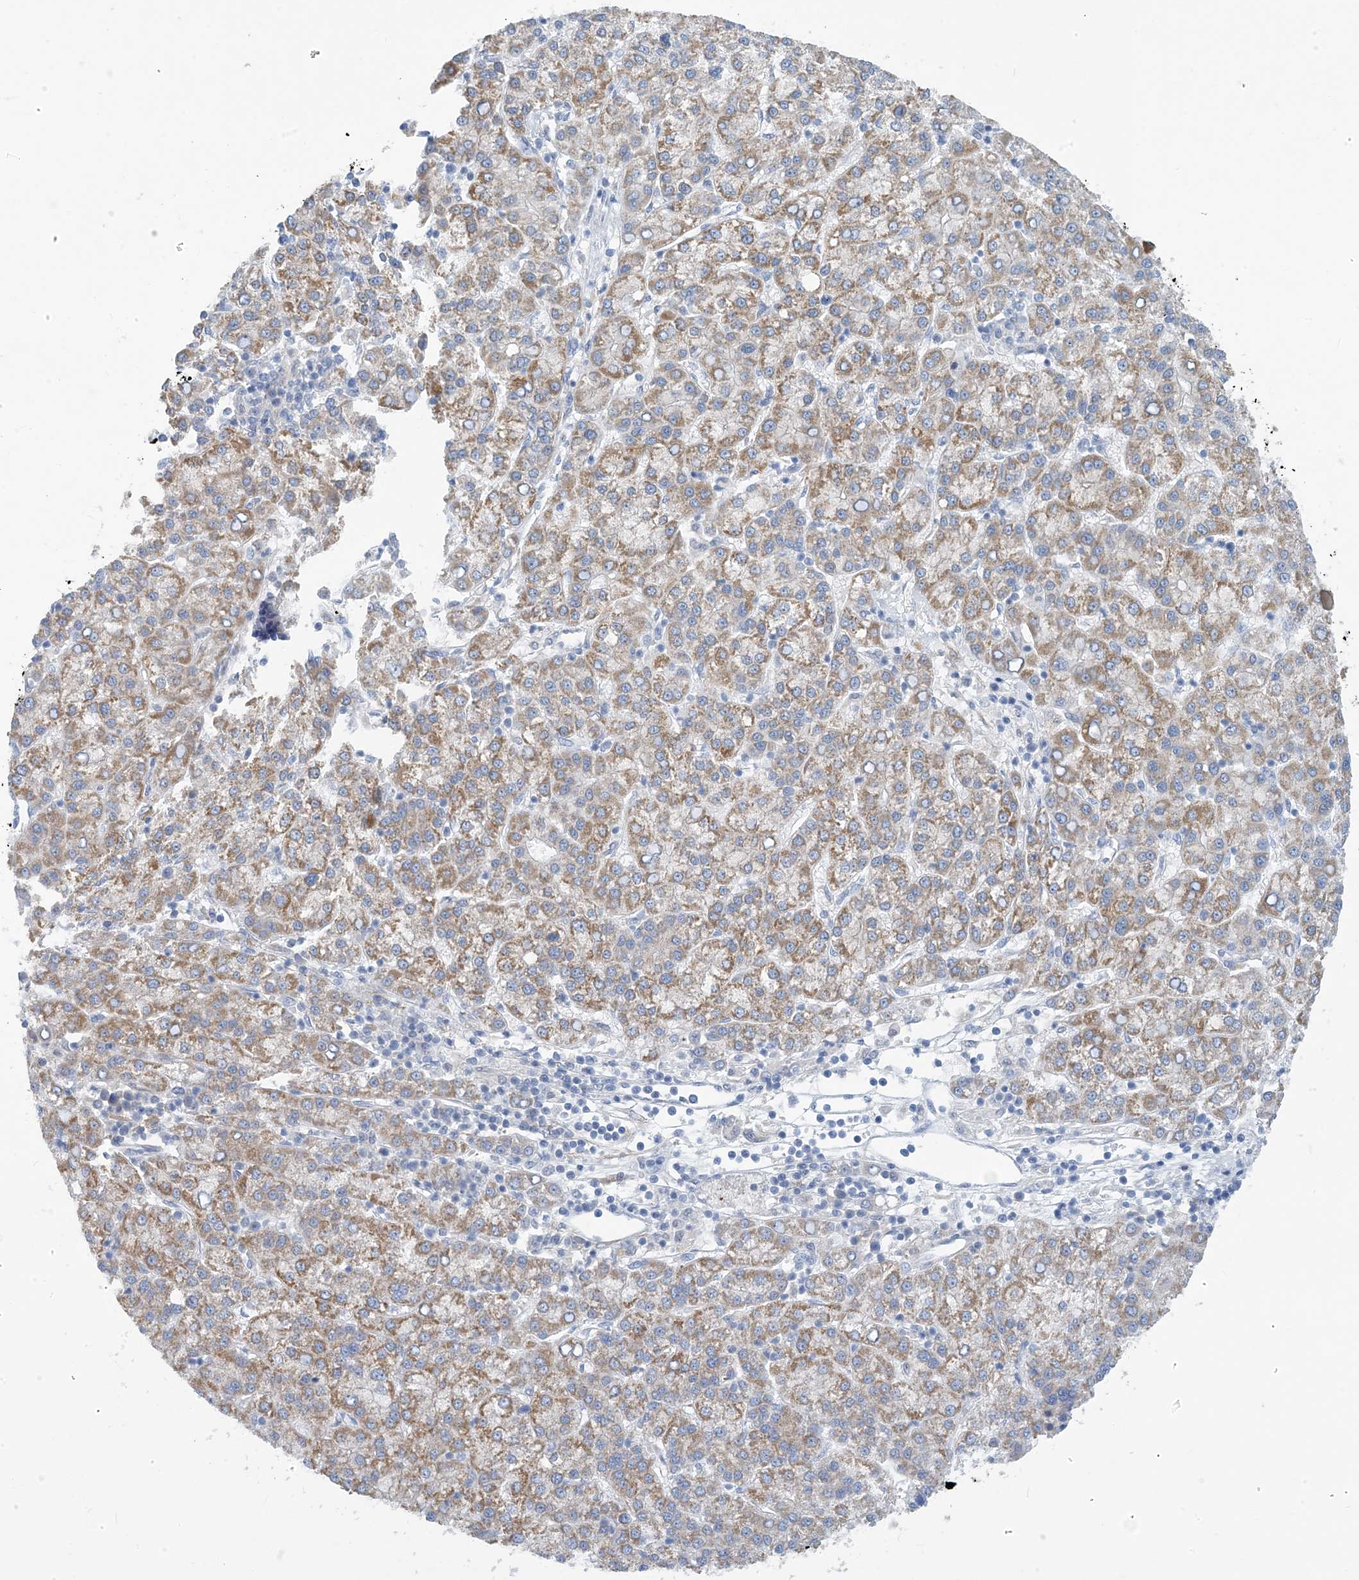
{"staining": {"intensity": "moderate", "quantity": ">75%", "location": "cytoplasmic/membranous"}, "tissue": "liver cancer", "cell_type": "Tumor cells", "image_type": "cancer", "snomed": [{"axis": "morphology", "description": "Carcinoma, Hepatocellular, NOS"}, {"axis": "topography", "description": "Liver"}], "caption": "Approximately >75% of tumor cells in human hepatocellular carcinoma (liver) reveal moderate cytoplasmic/membranous protein positivity as visualized by brown immunohistochemical staining.", "gene": "EIF2A", "patient": {"sex": "female", "age": 58}}